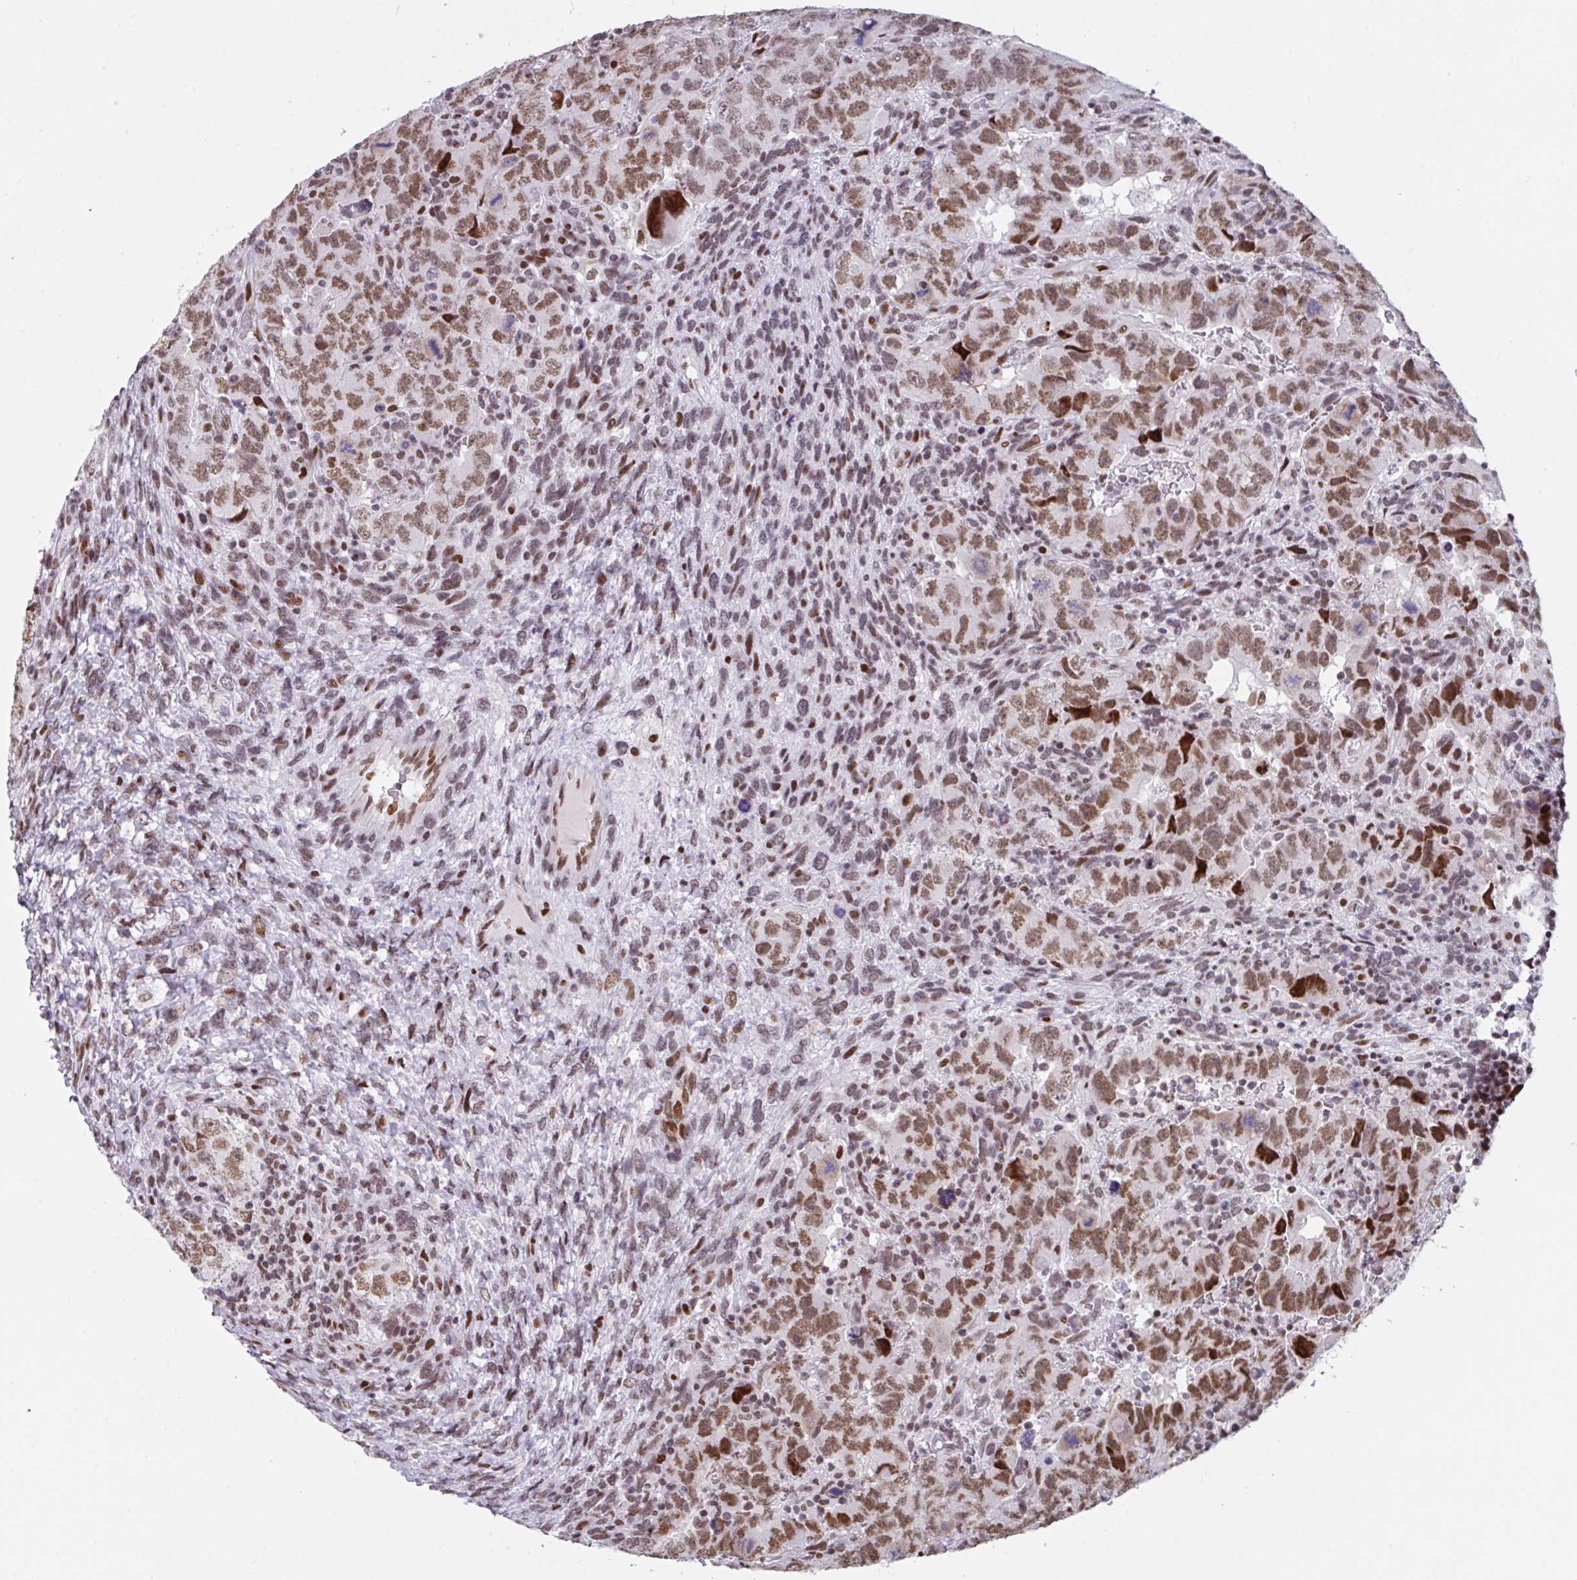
{"staining": {"intensity": "moderate", "quantity": ">75%", "location": "nuclear"}, "tissue": "testis cancer", "cell_type": "Tumor cells", "image_type": "cancer", "snomed": [{"axis": "morphology", "description": "Carcinoma, Embryonal, NOS"}, {"axis": "topography", "description": "Testis"}], "caption": "A micrograph of human testis cancer stained for a protein demonstrates moderate nuclear brown staining in tumor cells.", "gene": "CLP1", "patient": {"sex": "male", "age": 24}}